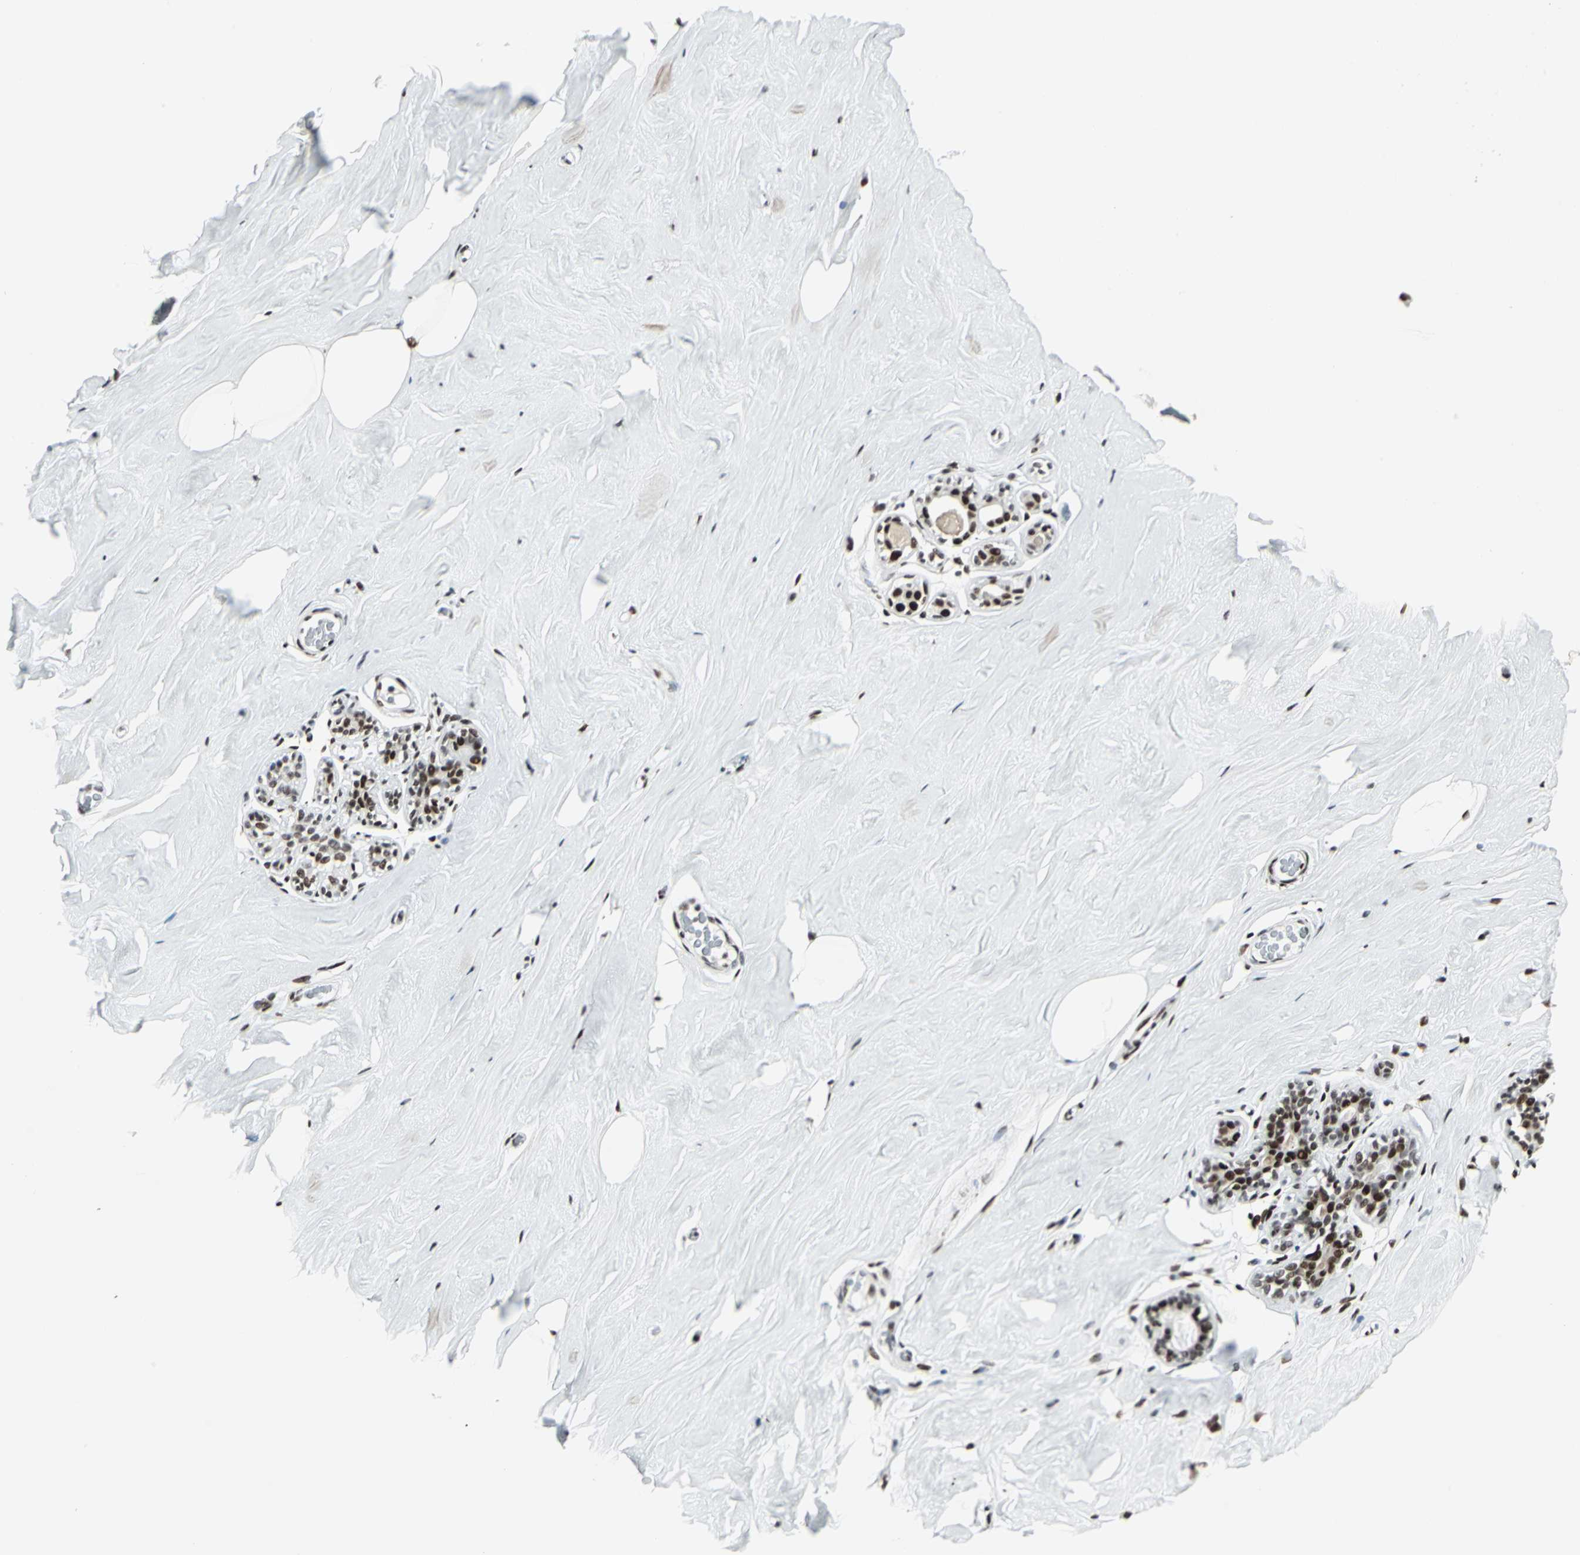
{"staining": {"intensity": "moderate", "quantity": ">75%", "location": "nuclear"}, "tissue": "breast", "cell_type": "Adipocytes", "image_type": "normal", "snomed": [{"axis": "morphology", "description": "Normal tissue, NOS"}, {"axis": "topography", "description": "Breast"}], "caption": "Moderate nuclear protein staining is seen in approximately >75% of adipocytes in breast.", "gene": "HDAC2", "patient": {"sex": "female", "age": 75}}